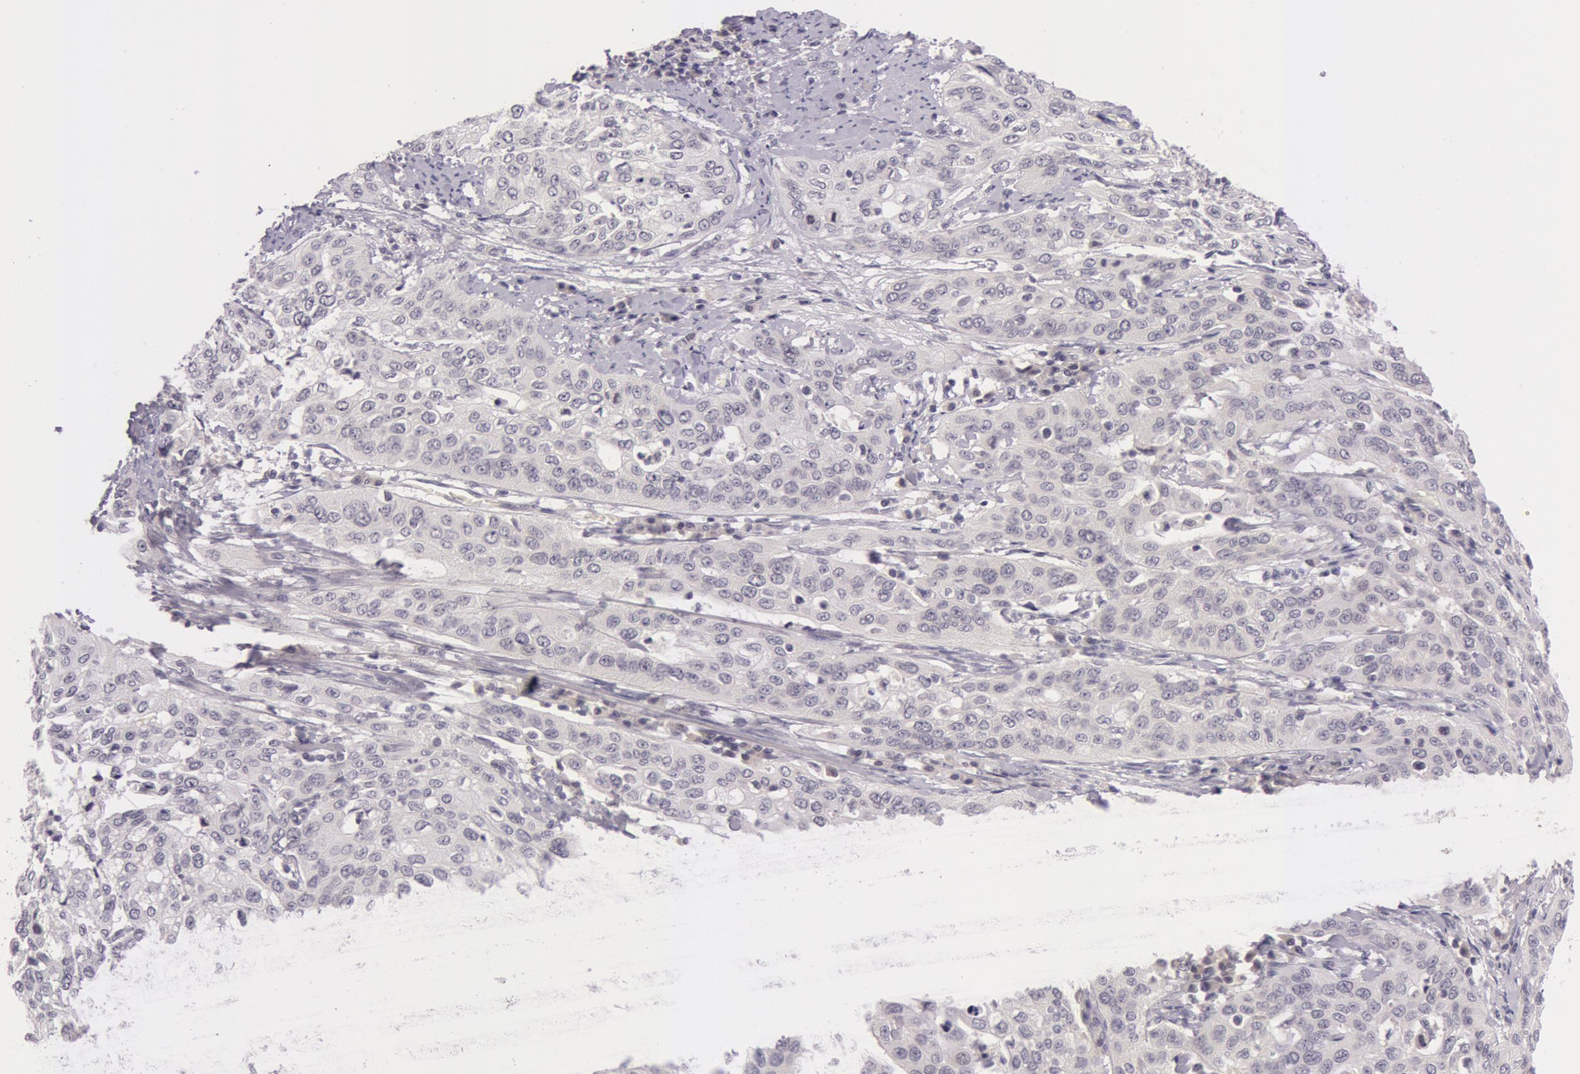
{"staining": {"intensity": "negative", "quantity": "none", "location": "none"}, "tissue": "cervical cancer", "cell_type": "Tumor cells", "image_type": "cancer", "snomed": [{"axis": "morphology", "description": "Squamous cell carcinoma, NOS"}, {"axis": "topography", "description": "Cervix"}], "caption": "A high-resolution photomicrograph shows immunohistochemistry (IHC) staining of cervical squamous cell carcinoma, which demonstrates no significant staining in tumor cells.", "gene": "RBMY1F", "patient": {"sex": "female", "age": 41}}